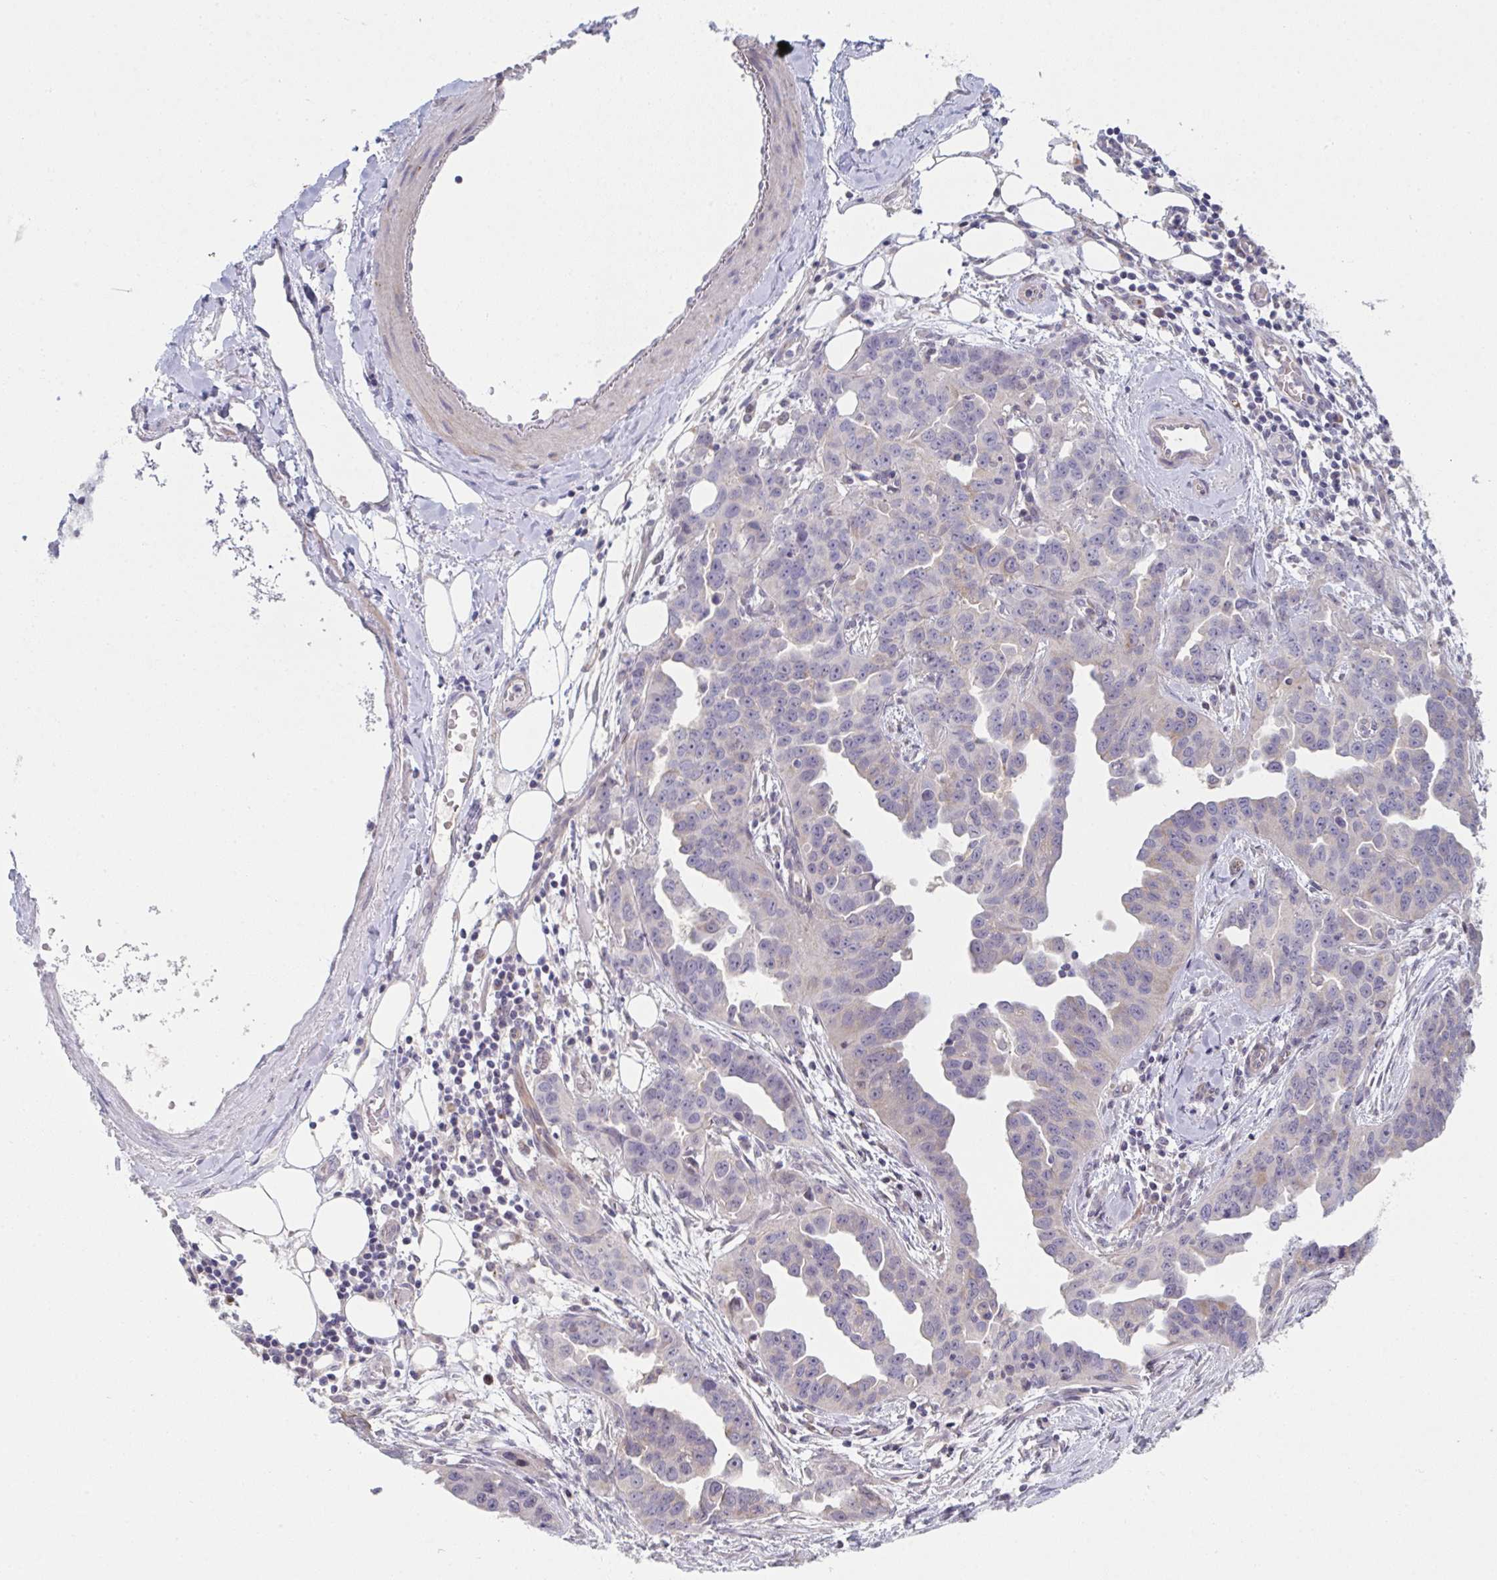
{"staining": {"intensity": "negative", "quantity": "none", "location": "none"}, "tissue": "ovarian cancer", "cell_type": "Tumor cells", "image_type": "cancer", "snomed": [{"axis": "morphology", "description": "Cystadenocarcinoma, serous, NOS"}, {"axis": "topography", "description": "Ovary"}], "caption": "There is no significant expression in tumor cells of ovarian serous cystadenocarcinoma. The staining is performed using DAB brown chromogen with nuclei counter-stained in using hematoxylin.", "gene": "VWDE", "patient": {"sex": "female", "age": 75}}